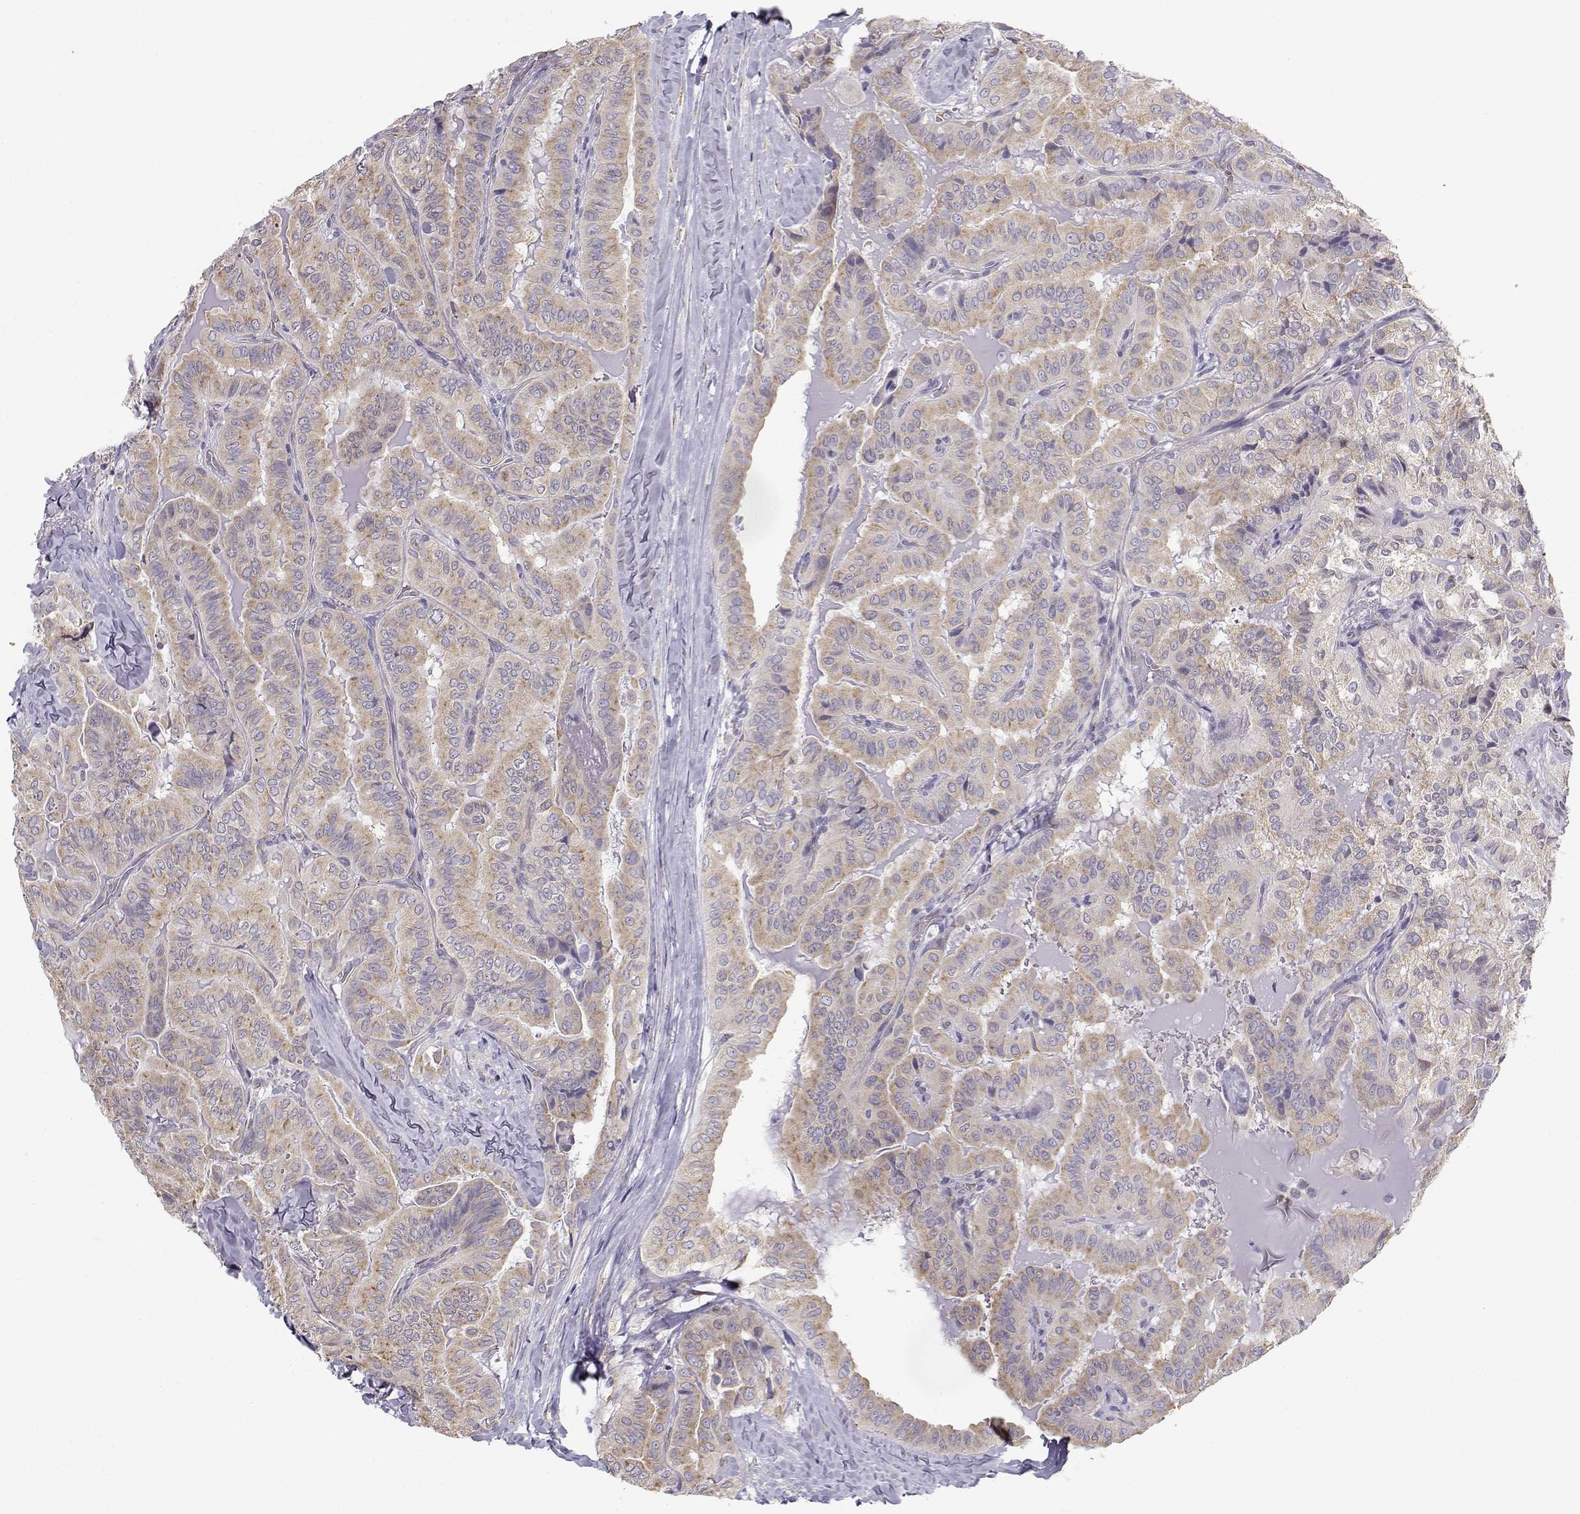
{"staining": {"intensity": "weak", "quantity": ">75%", "location": "cytoplasmic/membranous"}, "tissue": "thyroid cancer", "cell_type": "Tumor cells", "image_type": "cancer", "snomed": [{"axis": "morphology", "description": "Papillary adenocarcinoma, NOS"}, {"axis": "topography", "description": "Thyroid gland"}], "caption": "Immunohistochemistry (IHC) micrograph of neoplastic tissue: thyroid cancer (papillary adenocarcinoma) stained using IHC reveals low levels of weak protein expression localized specifically in the cytoplasmic/membranous of tumor cells, appearing as a cytoplasmic/membranous brown color.", "gene": "BEND6", "patient": {"sex": "female", "age": 68}}